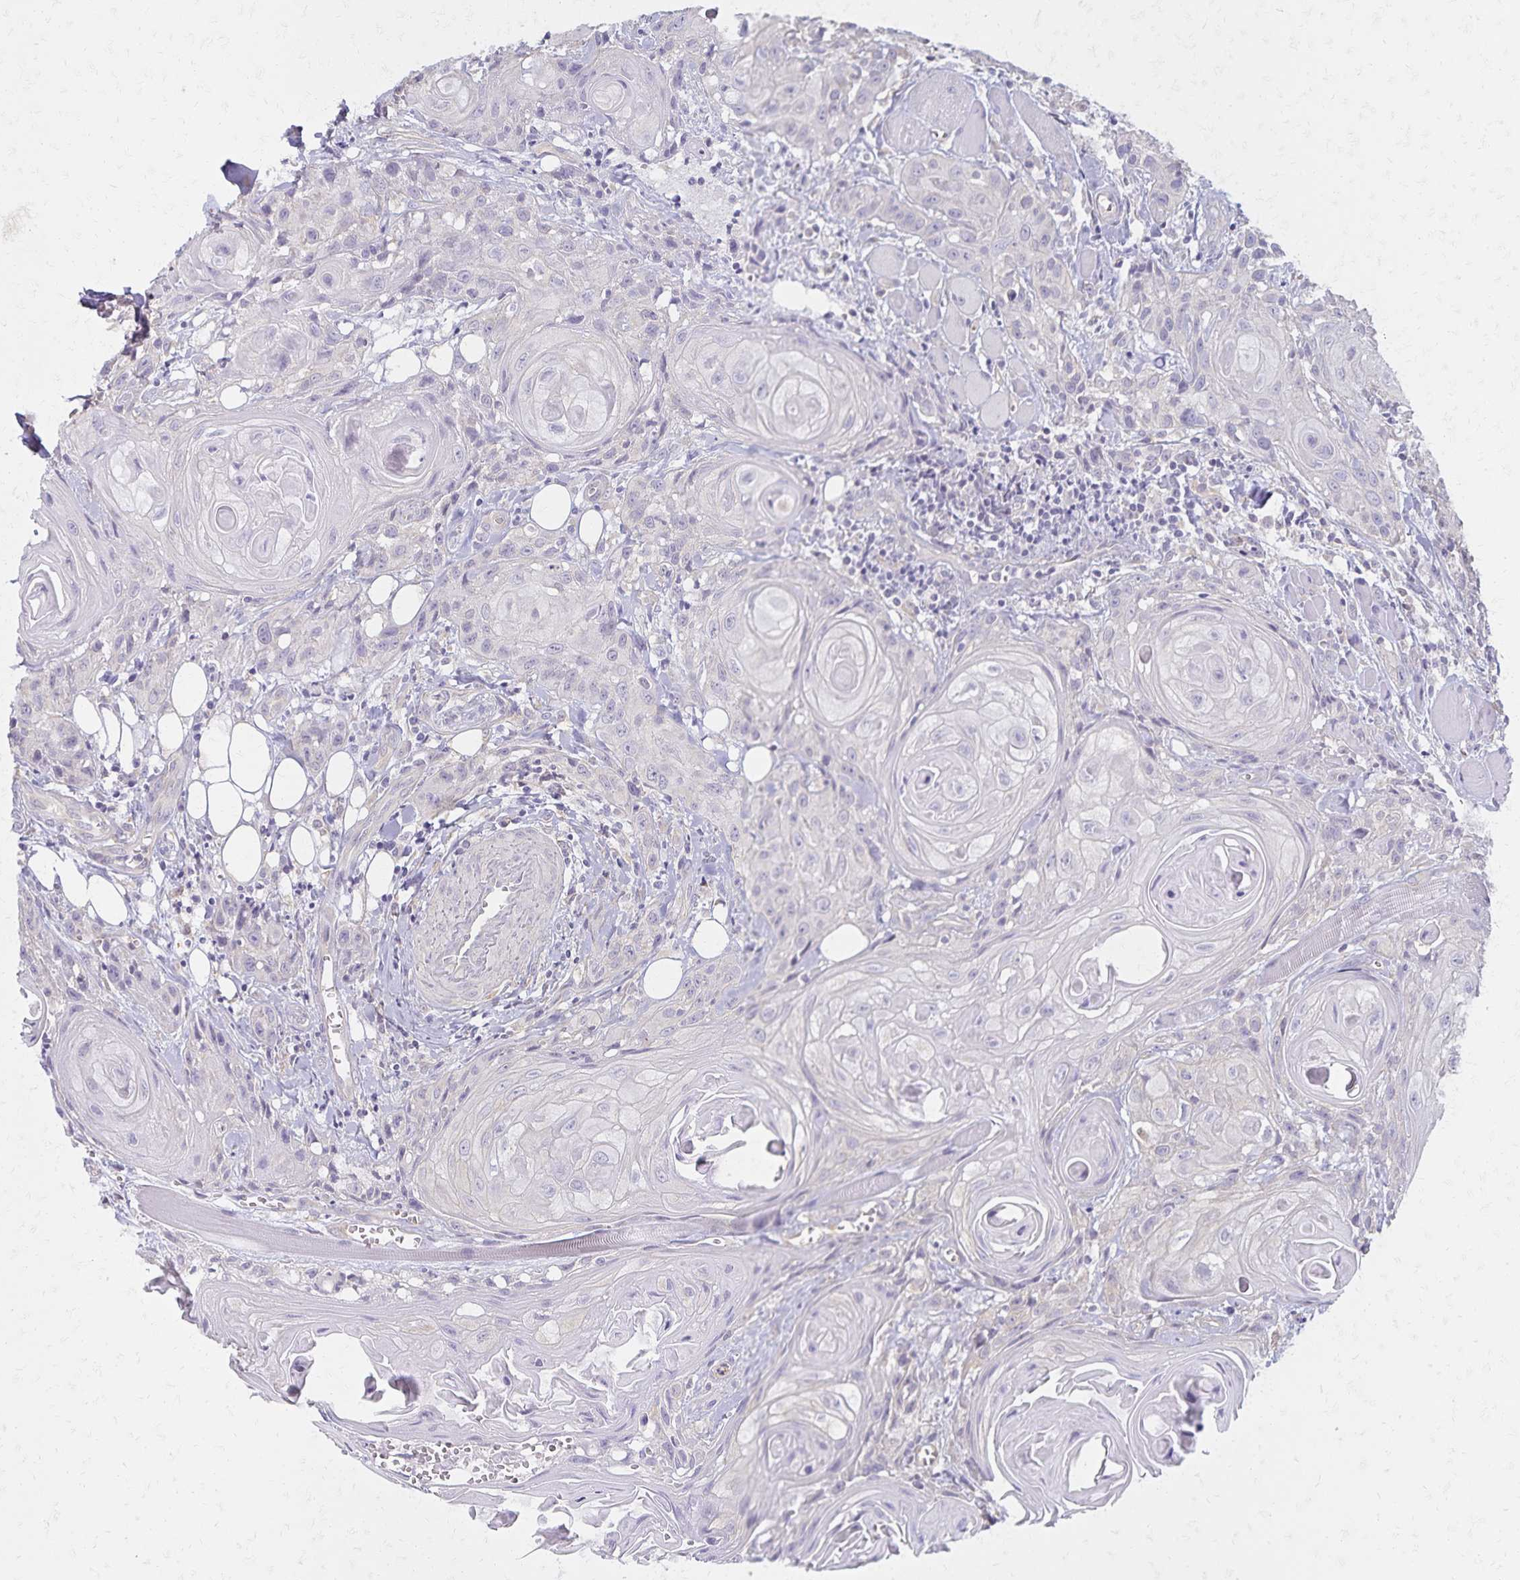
{"staining": {"intensity": "negative", "quantity": "none", "location": "none"}, "tissue": "head and neck cancer", "cell_type": "Tumor cells", "image_type": "cancer", "snomed": [{"axis": "morphology", "description": "Squamous cell carcinoma, NOS"}, {"axis": "topography", "description": "Oral tissue"}, {"axis": "topography", "description": "Head-Neck"}], "caption": "A photomicrograph of head and neck squamous cell carcinoma stained for a protein exhibits no brown staining in tumor cells.", "gene": "KISS1", "patient": {"sex": "male", "age": 58}}